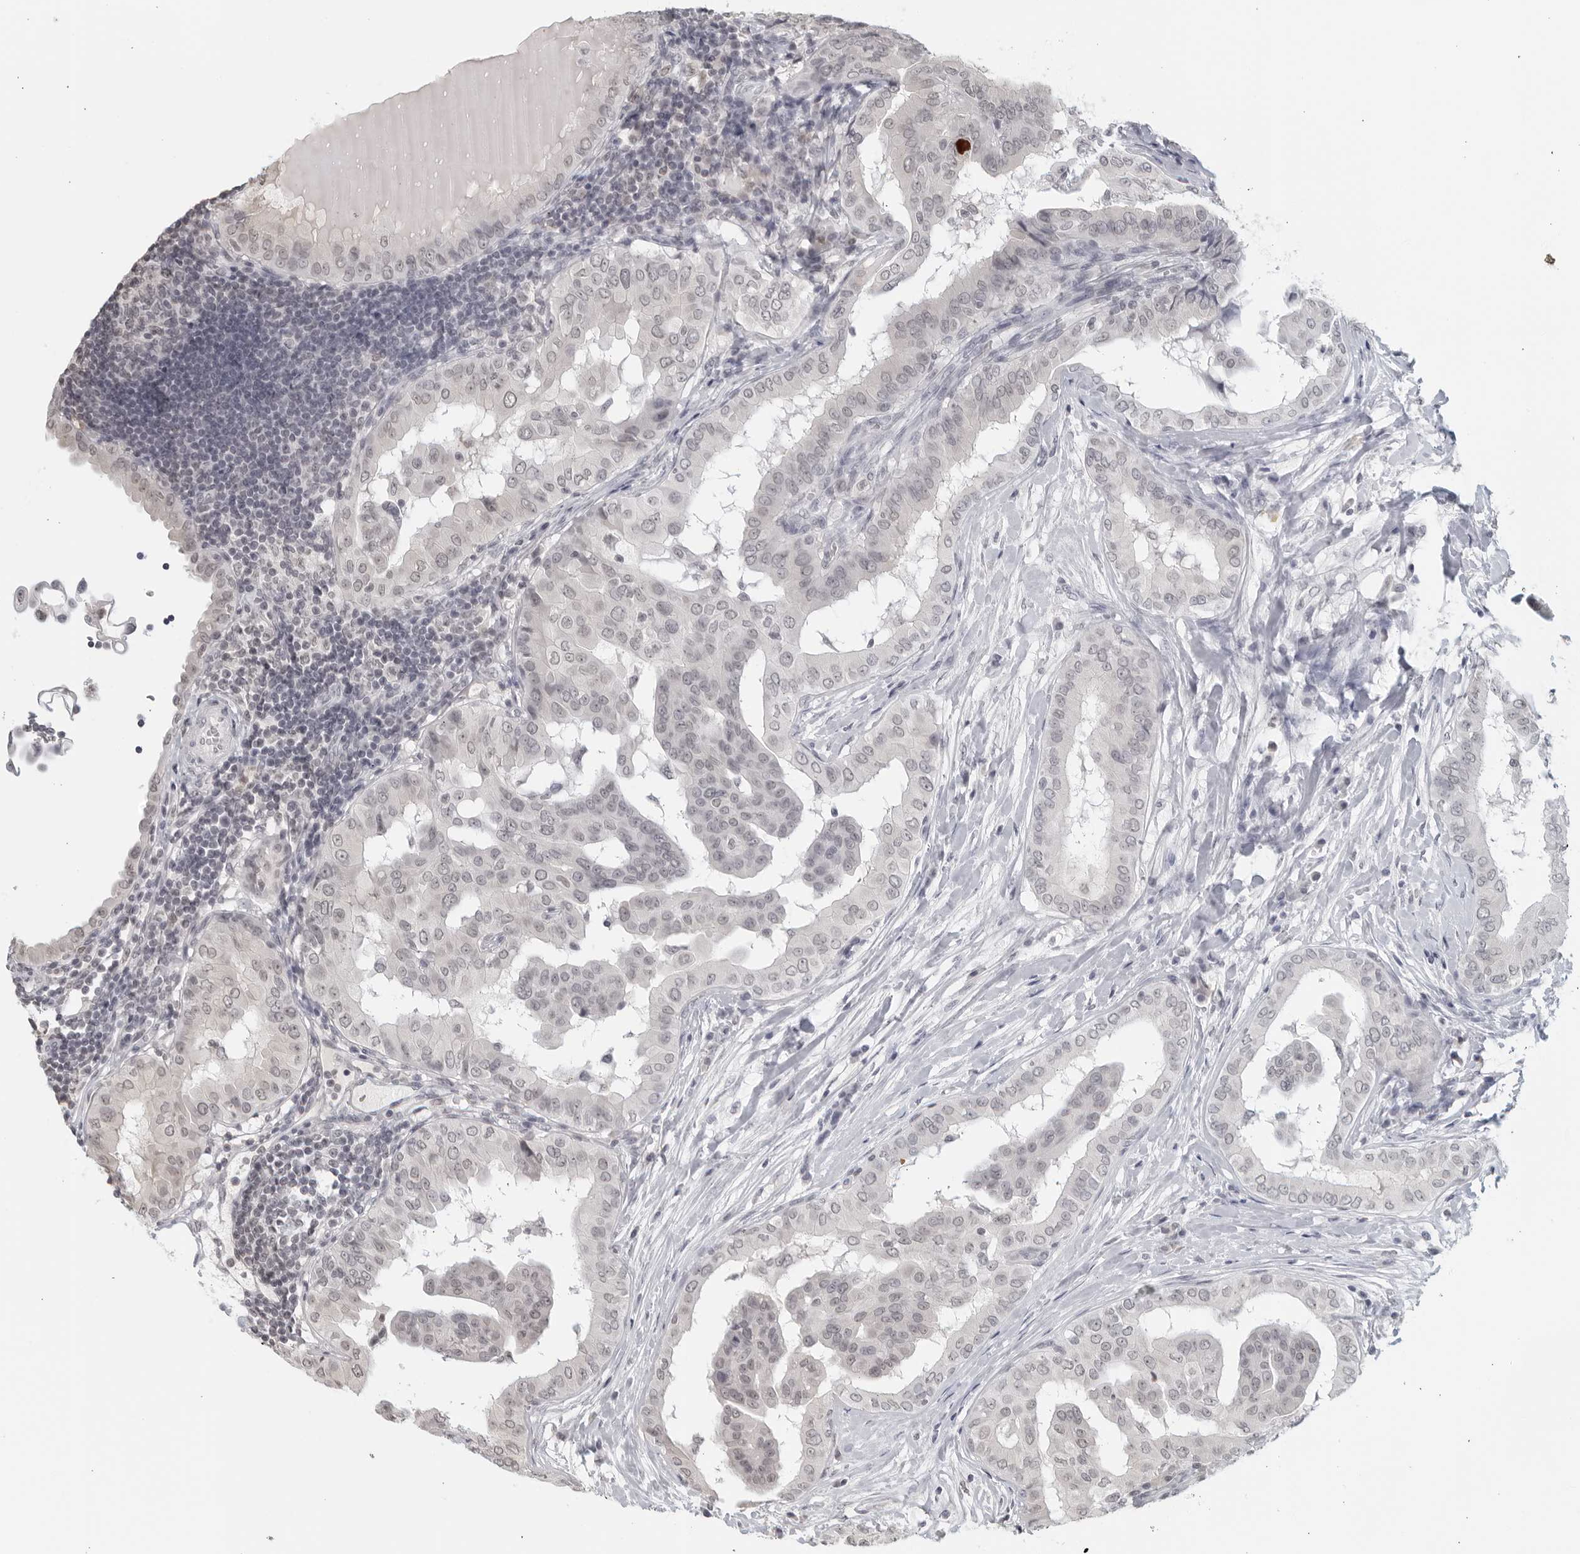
{"staining": {"intensity": "negative", "quantity": "none", "location": "none"}, "tissue": "thyroid cancer", "cell_type": "Tumor cells", "image_type": "cancer", "snomed": [{"axis": "morphology", "description": "Papillary adenocarcinoma, NOS"}, {"axis": "topography", "description": "Thyroid gland"}], "caption": "This histopathology image is of thyroid cancer stained with immunohistochemistry to label a protein in brown with the nuclei are counter-stained blue. There is no expression in tumor cells.", "gene": "RAB11FIP3", "patient": {"sex": "male", "age": 33}}